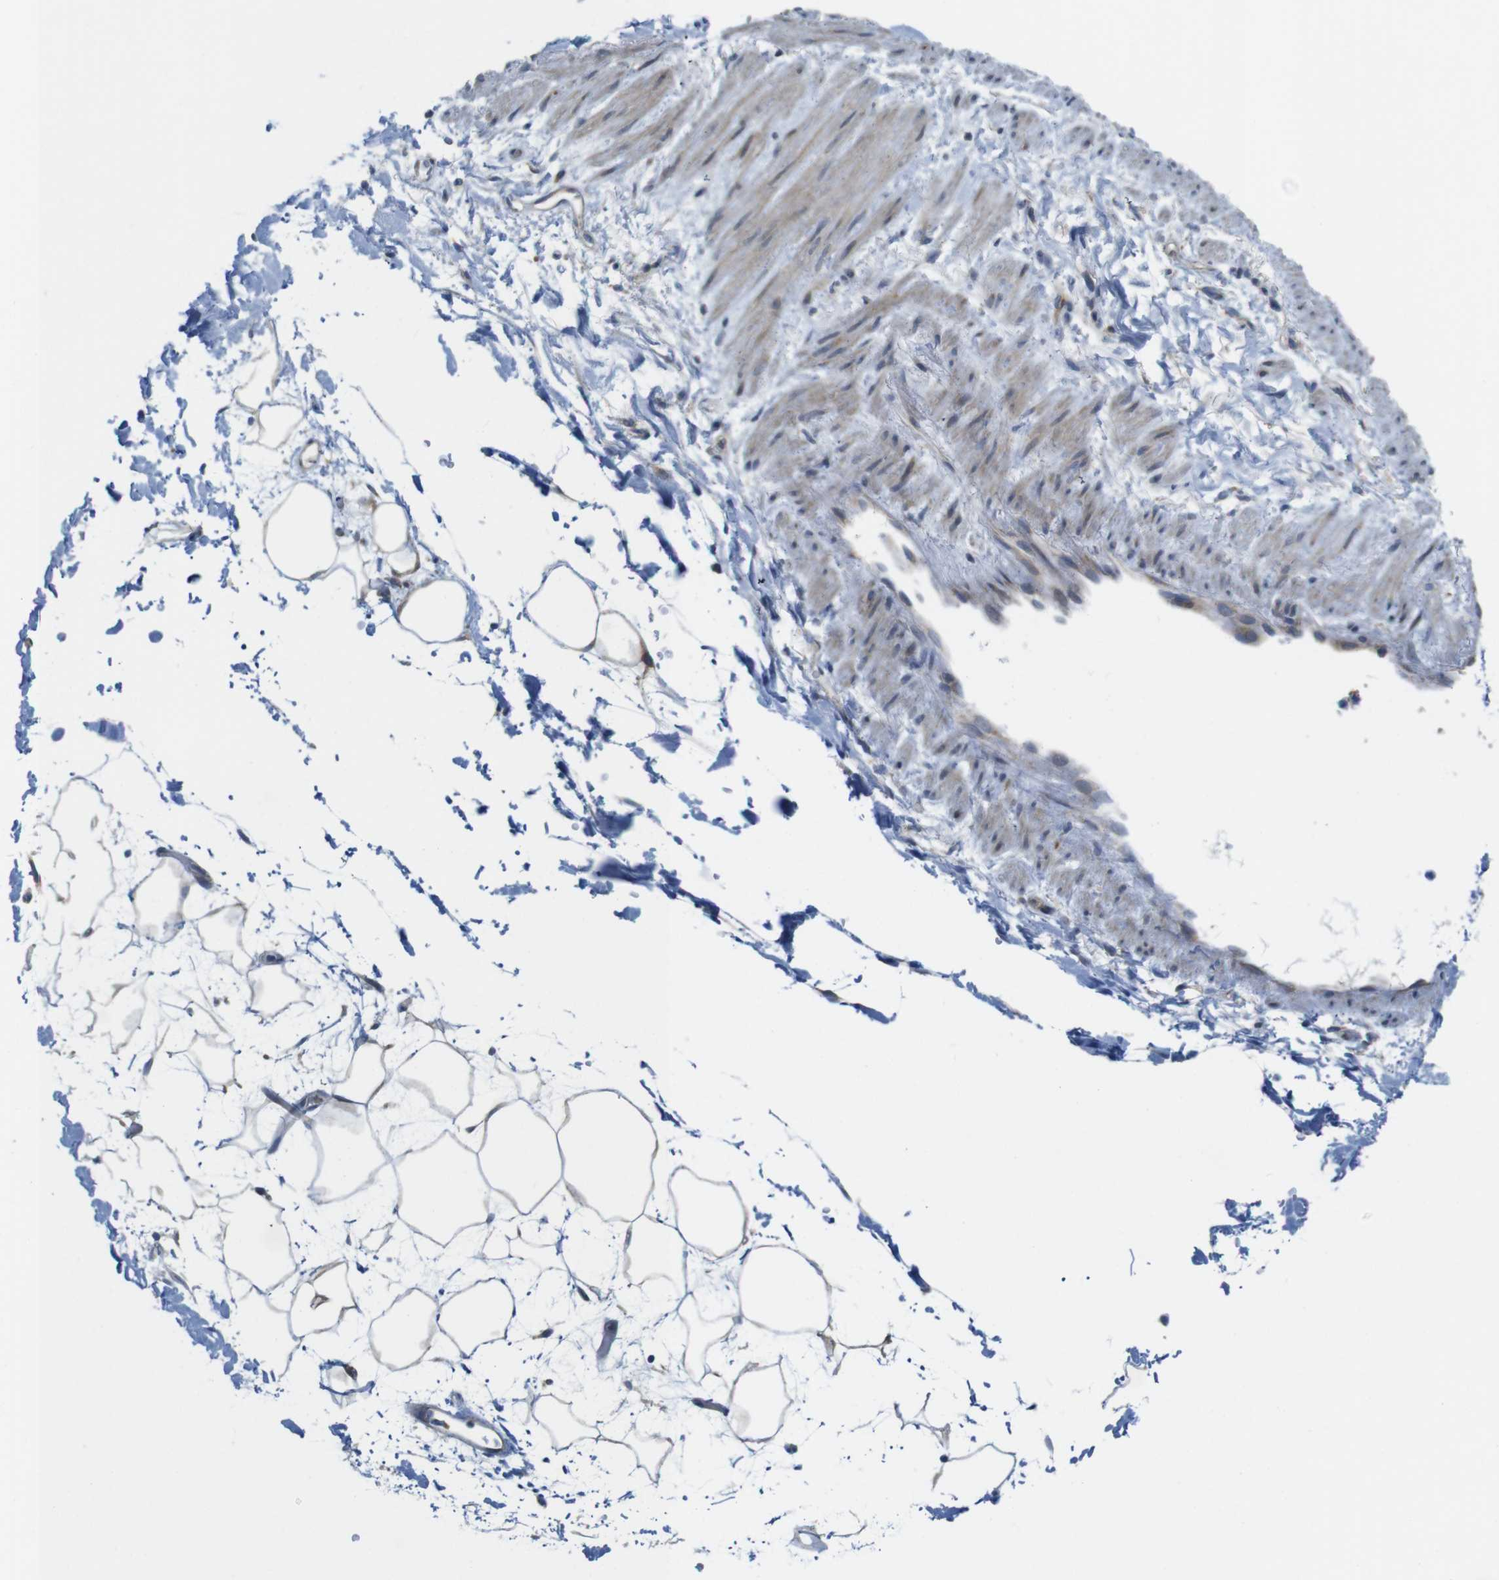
{"staining": {"intensity": "negative", "quantity": "none", "location": "none"}, "tissue": "adipose tissue", "cell_type": "Adipocytes", "image_type": "normal", "snomed": [{"axis": "morphology", "description": "Normal tissue, NOS"}, {"axis": "topography", "description": "Soft tissue"}], "caption": "A high-resolution photomicrograph shows immunohistochemistry staining of benign adipose tissue, which exhibits no significant expression in adipocytes. (Stains: DAB immunohistochemistry (IHC) with hematoxylin counter stain, Microscopy: brightfield microscopy at high magnification).", "gene": "MARCHF1", "patient": {"sex": "male", "age": 72}}